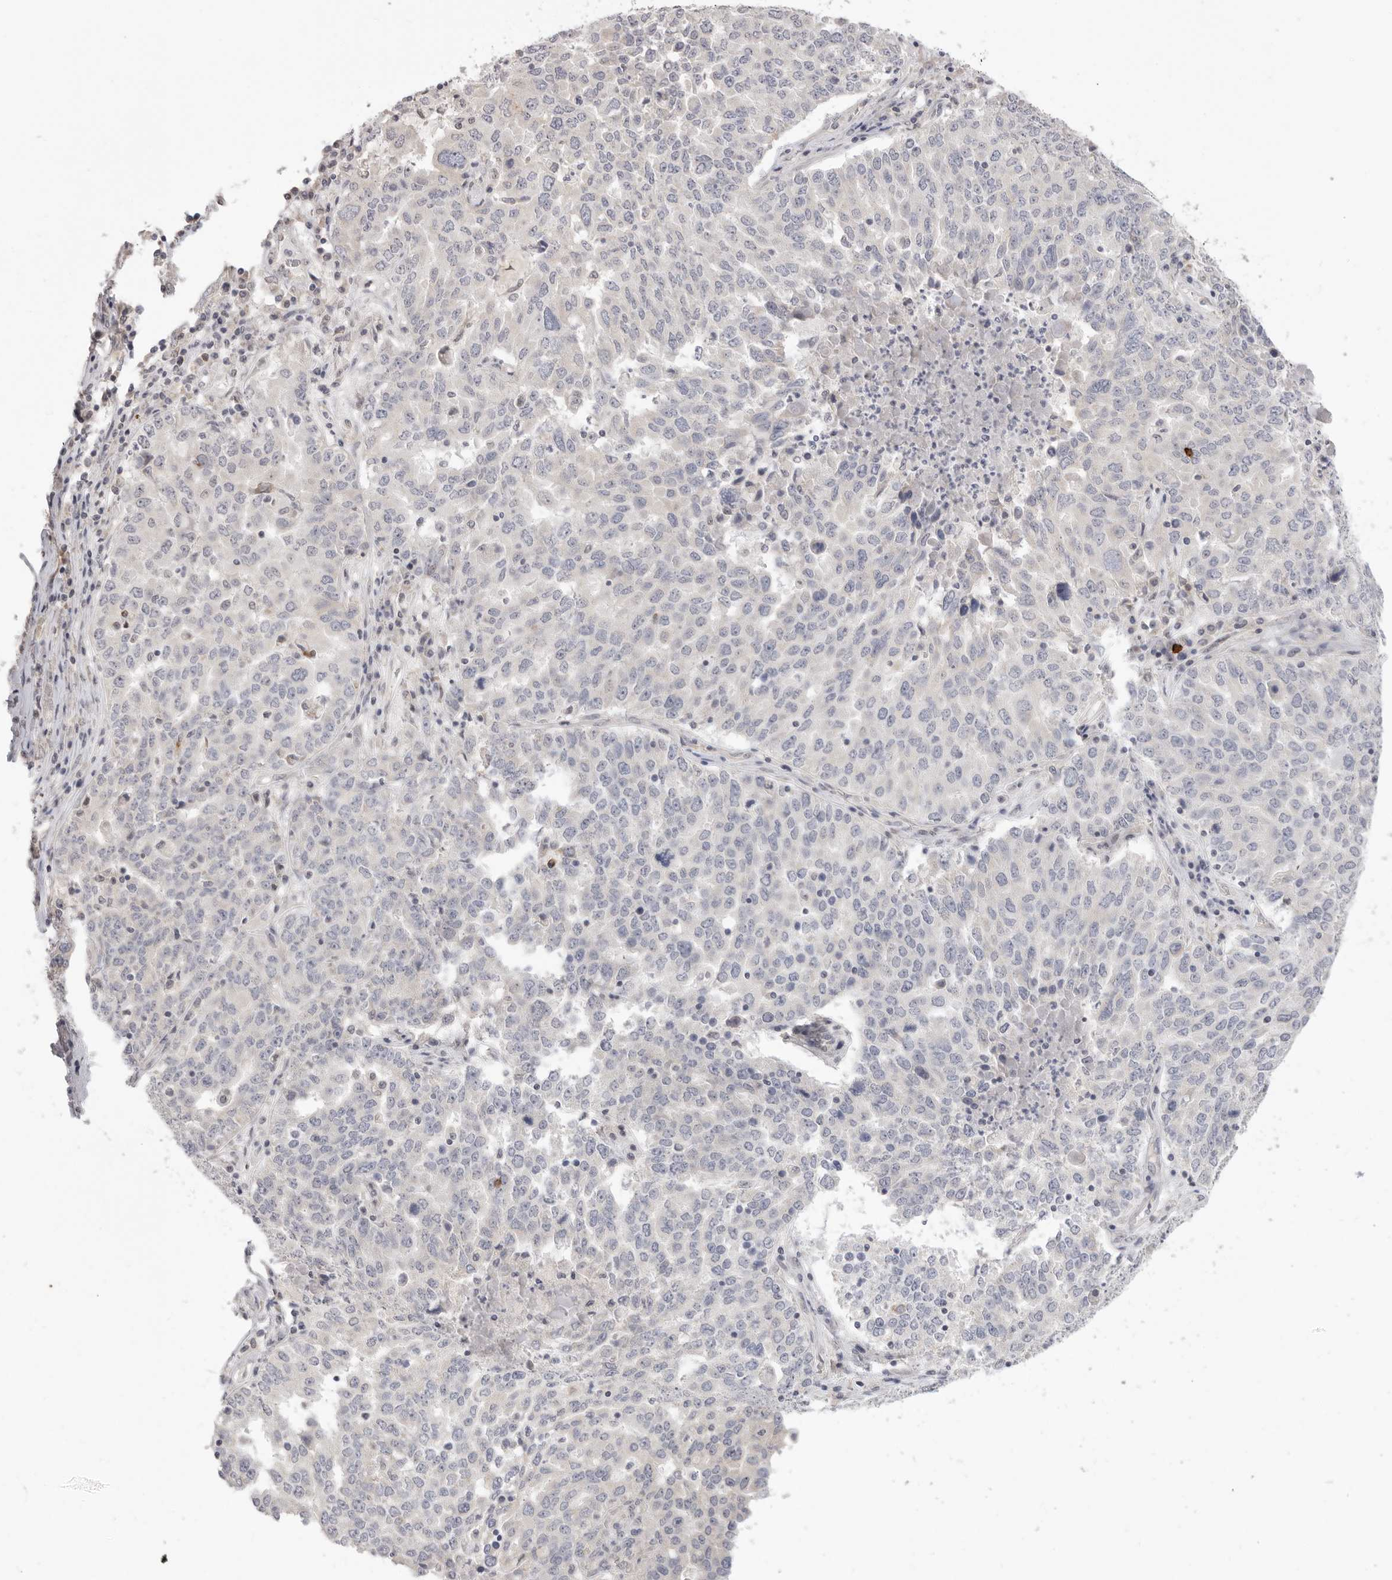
{"staining": {"intensity": "negative", "quantity": "none", "location": "none"}, "tissue": "ovarian cancer", "cell_type": "Tumor cells", "image_type": "cancer", "snomed": [{"axis": "morphology", "description": "Carcinoma, endometroid"}, {"axis": "topography", "description": "Ovary"}], "caption": "Tumor cells are negative for brown protein staining in ovarian cancer.", "gene": "XIRP1", "patient": {"sex": "female", "age": 62}}